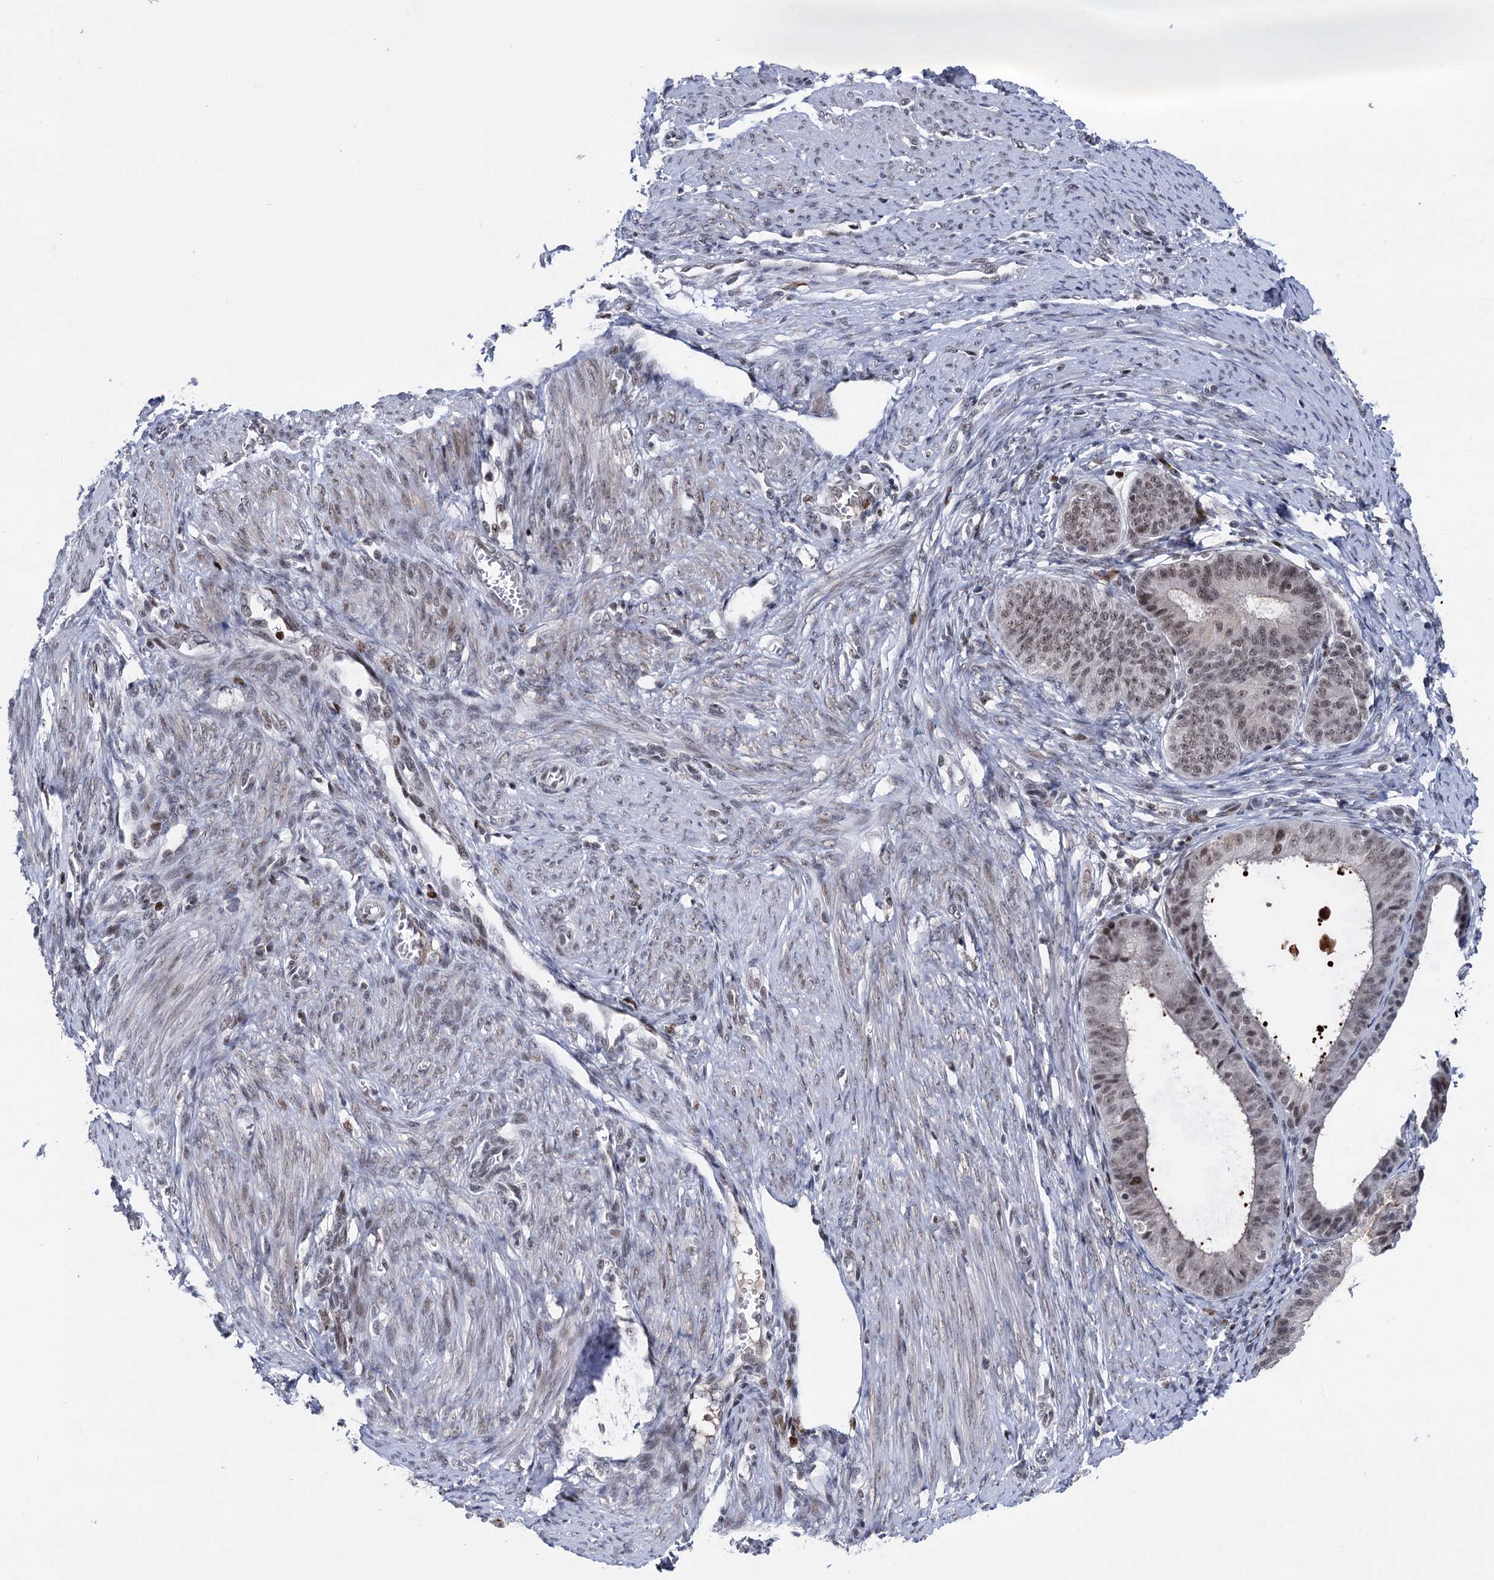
{"staining": {"intensity": "moderate", "quantity": "25%-75%", "location": "nuclear"}, "tissue": "endometrial cancer", "cell_type": "Tumor cells", "image_type": "cancer", "snomed": [{"axis": "morphology", "description": "Adenocarcinoma, NOS"}, {"axis": "topography", "description": "Endometrium"}], "caption": "Adenocarcinoma (endometrial) stained with a protein marker reveals moderate staining in tumor cells.", "gene": "ZCCHC10", "patient": {"sex": "female", "age": 51}}